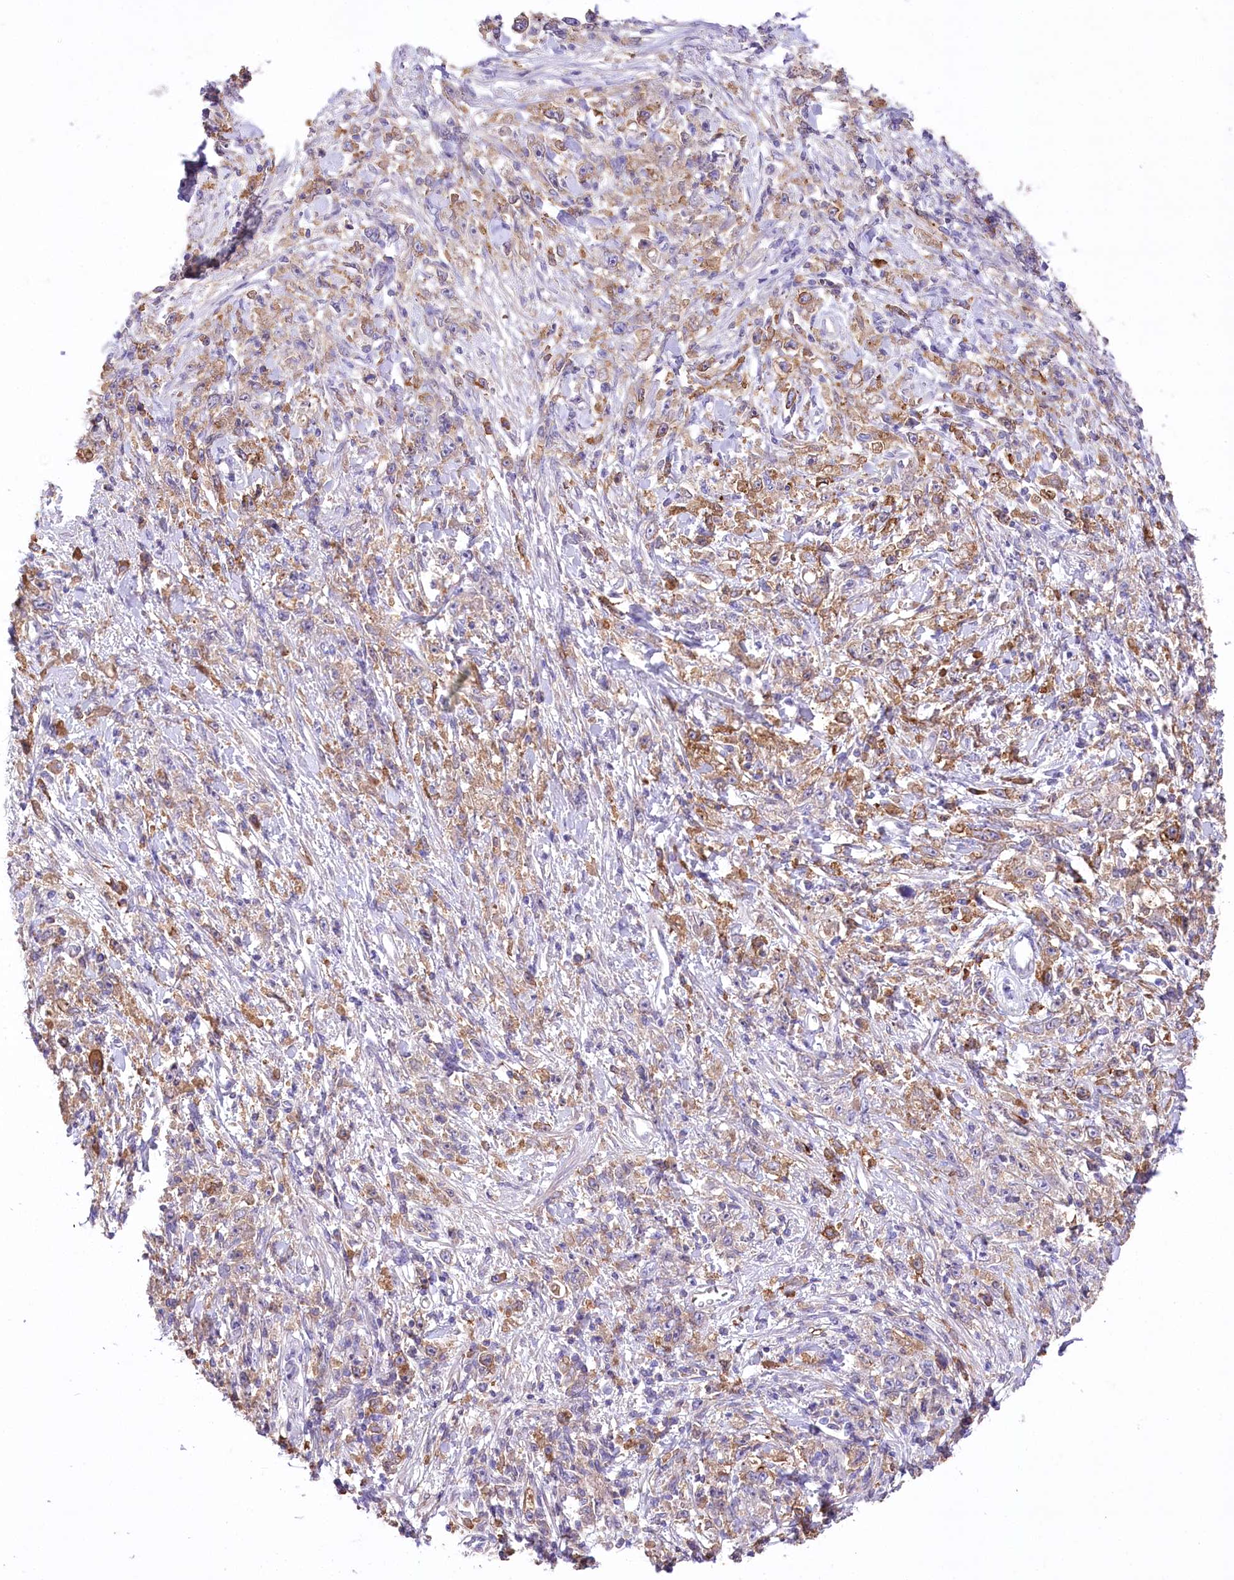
{"staining": {"intensity": "moderate", "quantity": ">75%", "location": "cytoplasmic/membranous"}, "tissue": "stomach cancer", "cell_type": "Tumor cells", "image_type": "cancer", "snomed": [{"axis": "morphology", "description": "Adenocarcinoma, NOS"}, {"axis": "topography", "description": "Stomach"}], "caption": "DAB (3,3'-diaminobenzidine) immunohistochemical staining of stomach cancer (adenocarcinoma) demonstrates moderate cytoplasmic/membranous protein positivity in about >75% of tumor cells. (brown staining indicates protein expression, while blue staining denotes nuclei).", "gene": "CEP164", "patient": {"sex": "female", "age": 59}}